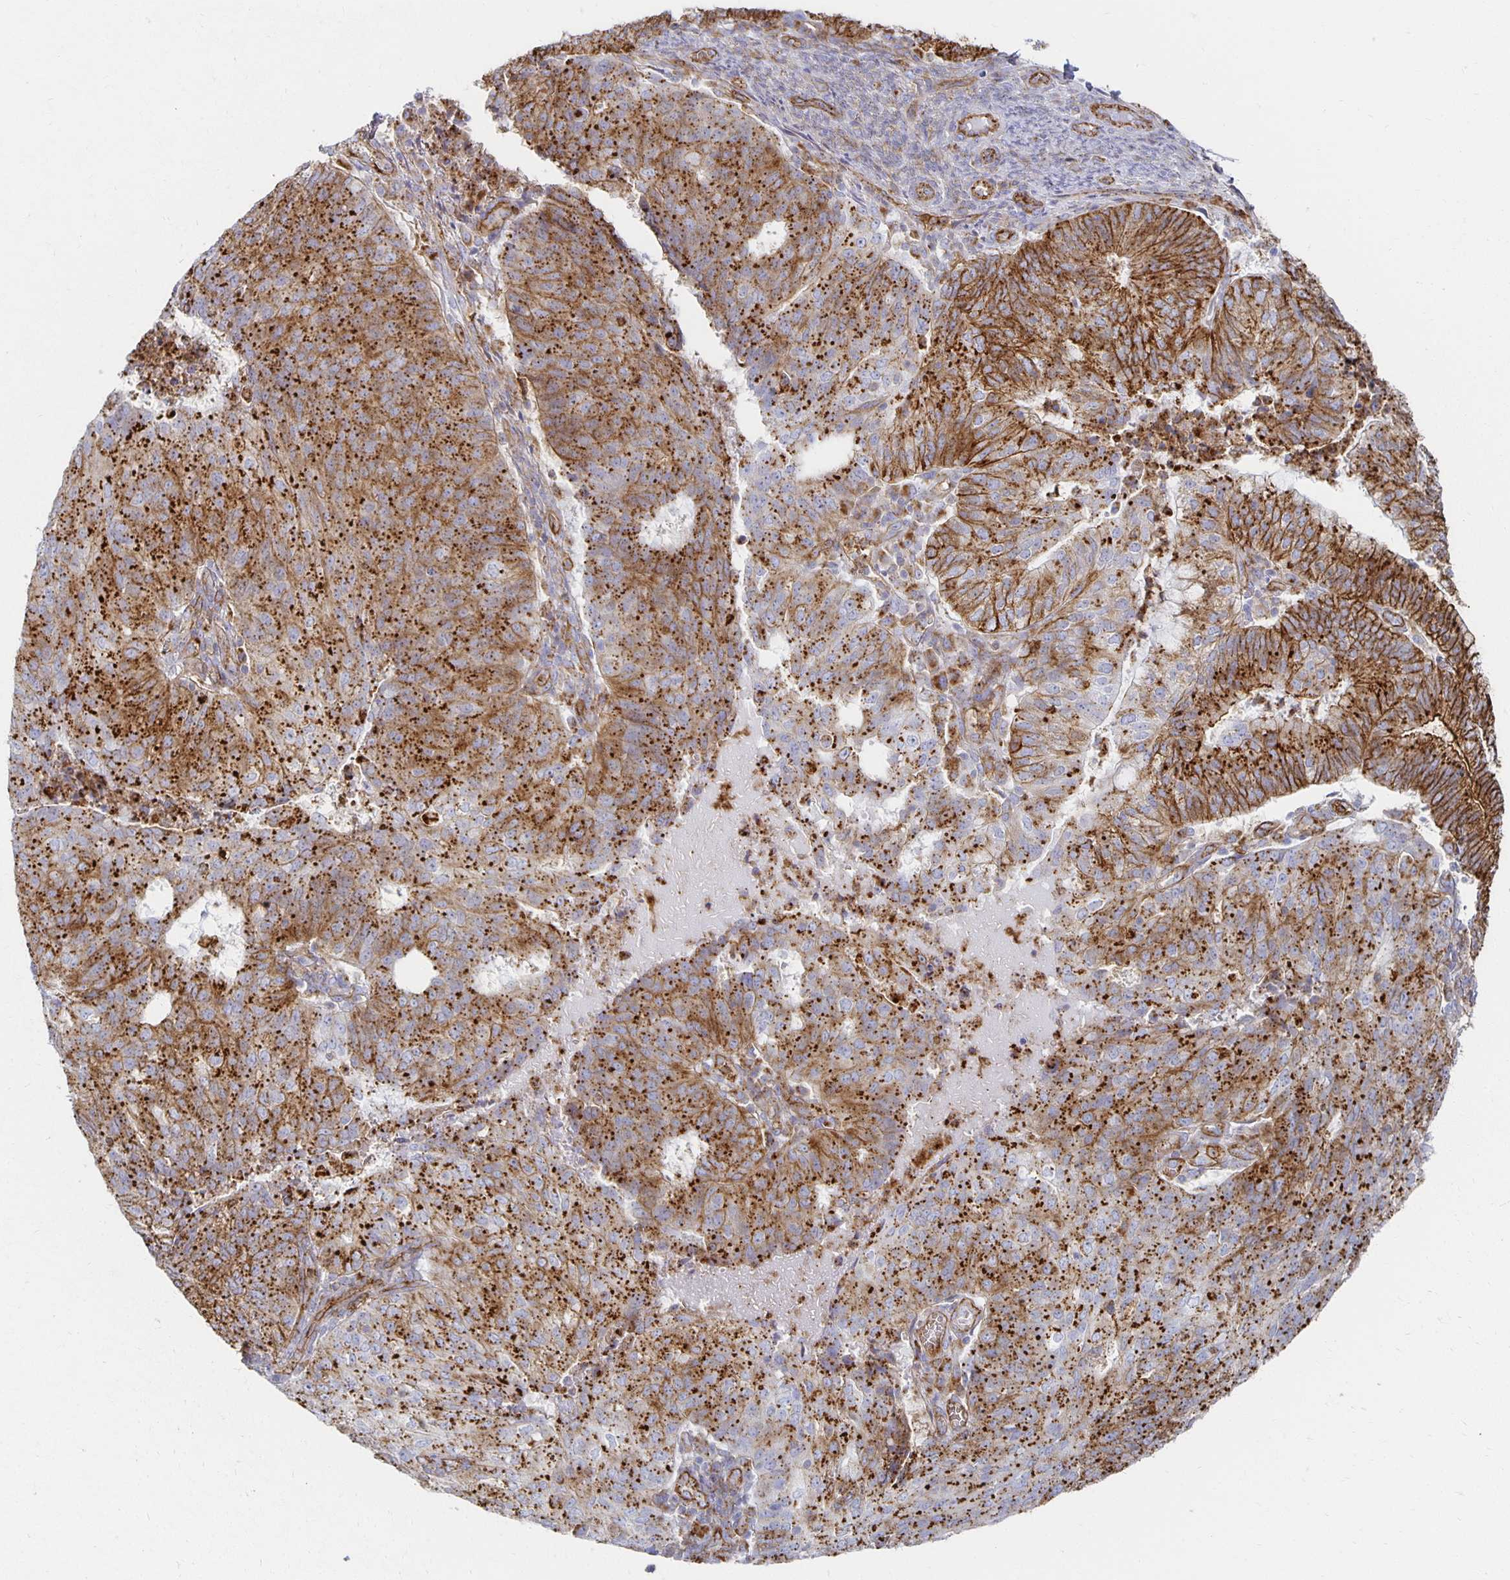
{"staining": {"intensity": "strong", "quantity": ">75%", "location": "cytoplasmic/membranous"}, "tissue": "endometrial cancer", "cell_type": "Tumor cells", "image_type": "cancer", "snomed": [{"axis": "morphology", "description": "Adenocarcinoma, NOS"}, {"axis": "topography", "description": "Endometrium"}], "caption": "A high-resolution image shows immunohistochemistry (IHC) staining of endometrial cancer (adenocarcinoma), which displays strong cytoplasmic/membranous expression in about >75% of tumor cells.", "gene": "TAAR1", "patient": {"sex": "female", "age": 82}}